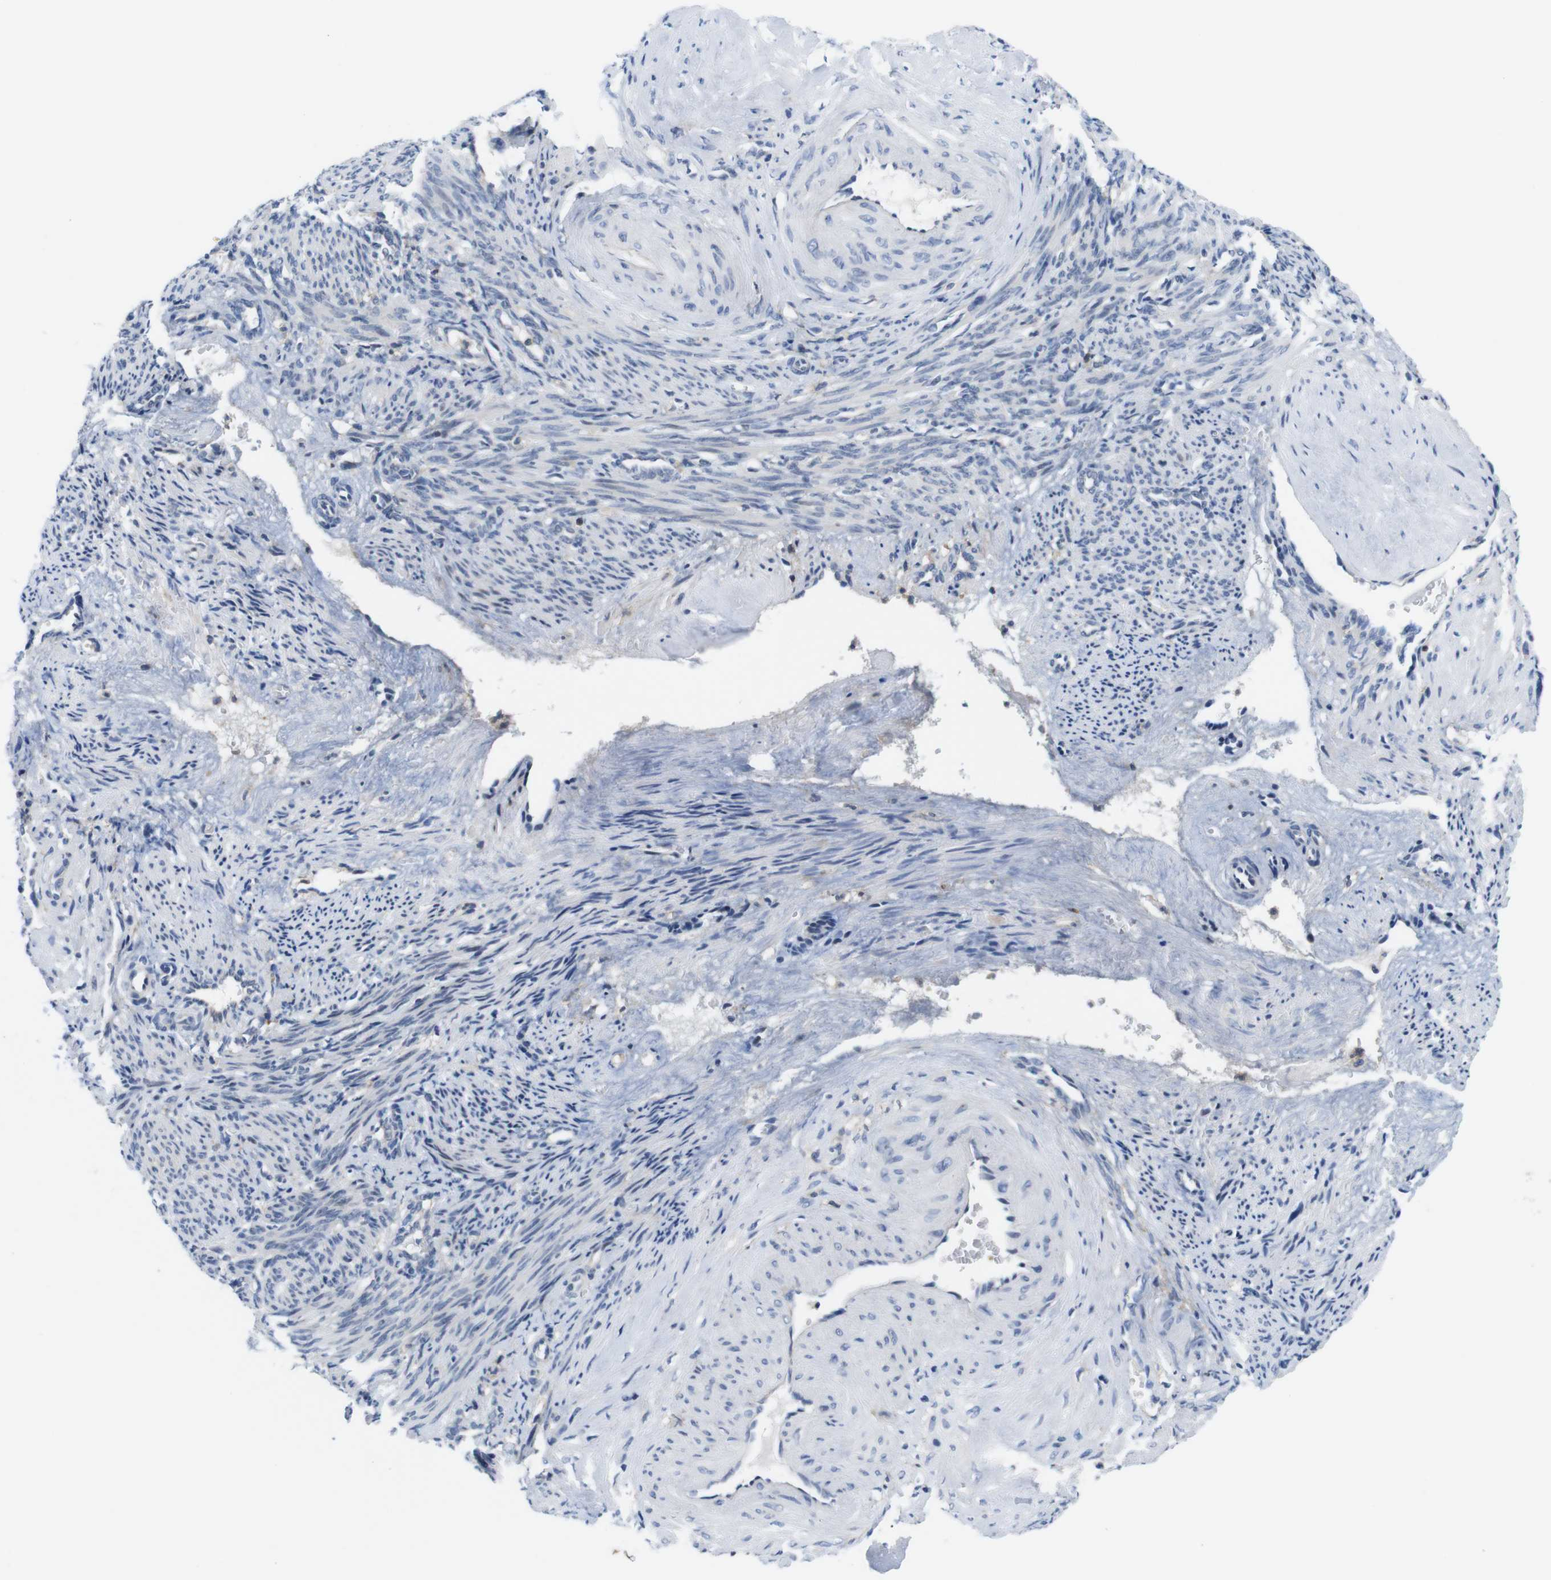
{"staining": {"intensity": "negative", "quantity": "none", "location": "none"}, "tissue": "smooth muscle", "cell_type": "Smooth muscle cells", "image_type": "normal", "snomed": [{"axis": "morphology", "description": "Normal tissue, NOS"}, {"axis": "topography", "description": "Endometrium"}], "caption": "IHC histopathology image of normal human smooth muscle stained for a protein (brown), which displays no expression in smooth muscle cells.", "gene": "CD300C", "patient": {"sex": "female", "age": 33}}